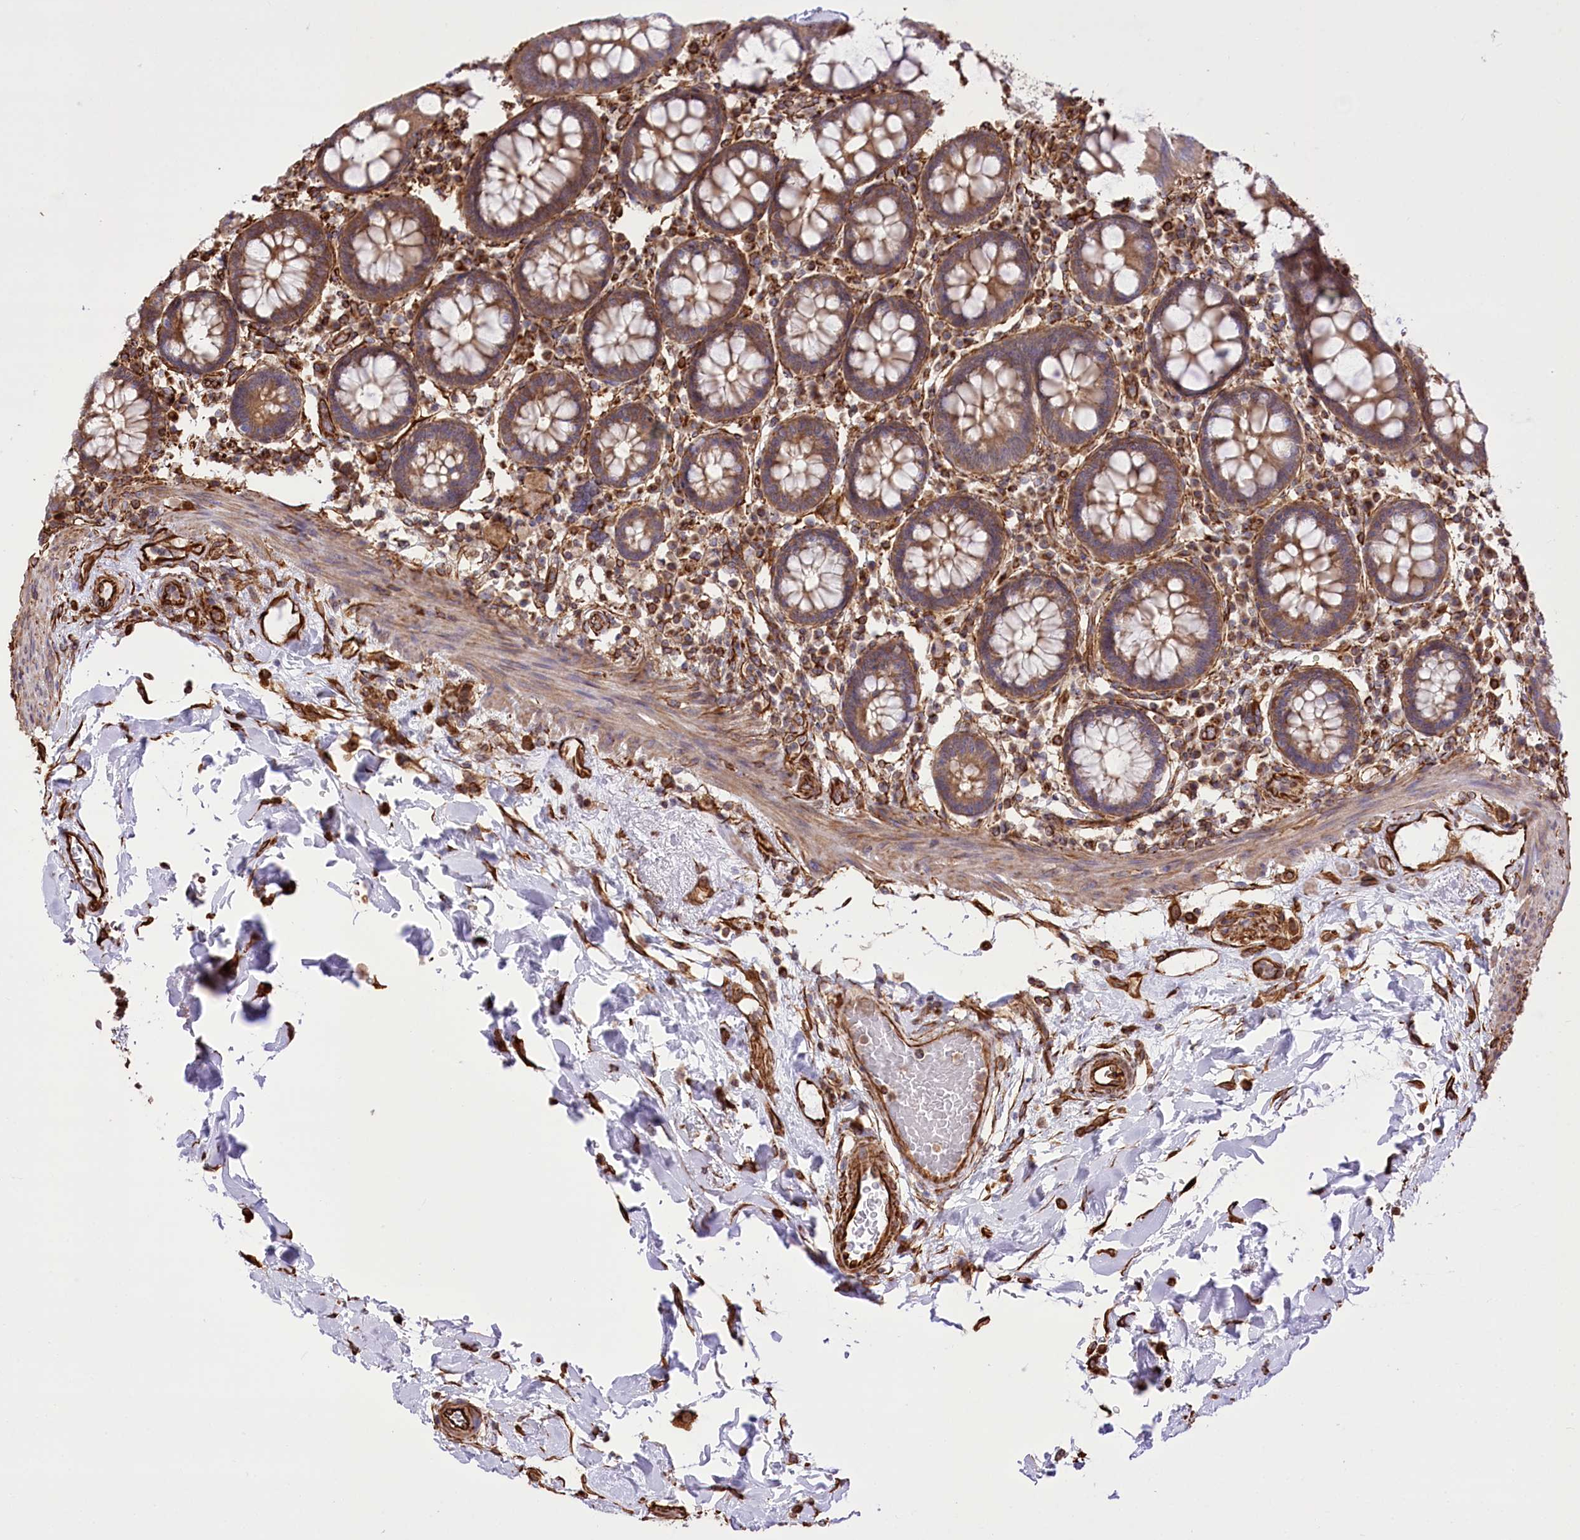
{"staining": {"intensity": "moderate", "quantity": ">75%", "location": "cytoplasmic/membranous"}, "tissue": "colon", "cell_type": "Endothelial cells", "image_type": "normal", "snomed": [{"axis": "morphology", "description": "Normal tissue, NOS"}, {"axis": "topography", "description": "Colon"}], "caption": "The image shows a brown stain indicating the presence of a protein in the cytoplasmic/membranous of endothelial cells in colon. The staining was performed using DAB, with brown indicating positive protein expression. Nuclei are stained blue with hematoxylin.", "gene": "TTC1", "patient": {"sex": "female", "age": 79}}